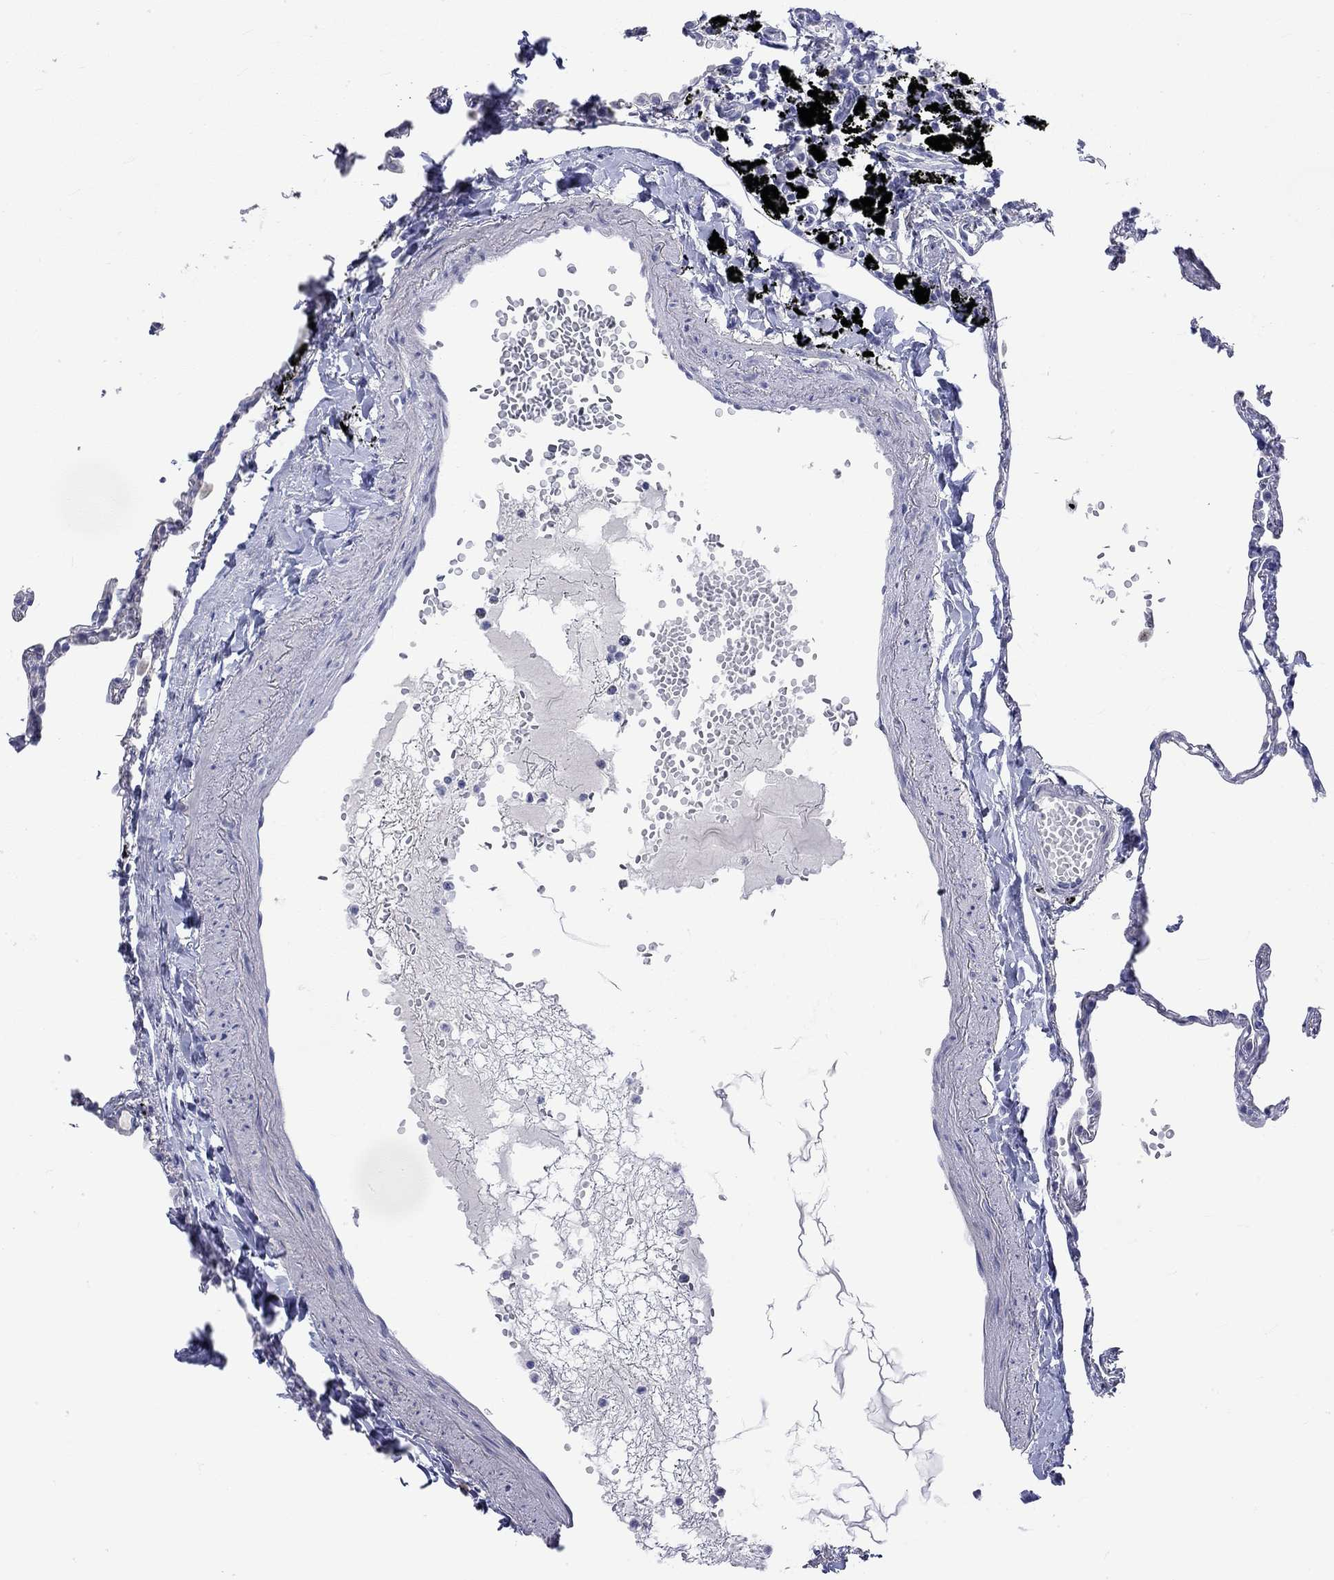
{"staining": {"intensity": "negative", "quantity": "none", "location": "none"}, "tissue": "lung", "cell_type": "Alveolar cells", "image_type": "normal", "snomed": [{"axis": "morphology", "description": "Normal tissue, NOS"}, {"axis": "topography", "description": "Lung"}], "caption": "IHC micrograph of benign lung stained for a protein (brown), which demonstrates no expression in alveolar cells.", "gene": "CERS1", "patient": {"sex": "male", "age": 78}}